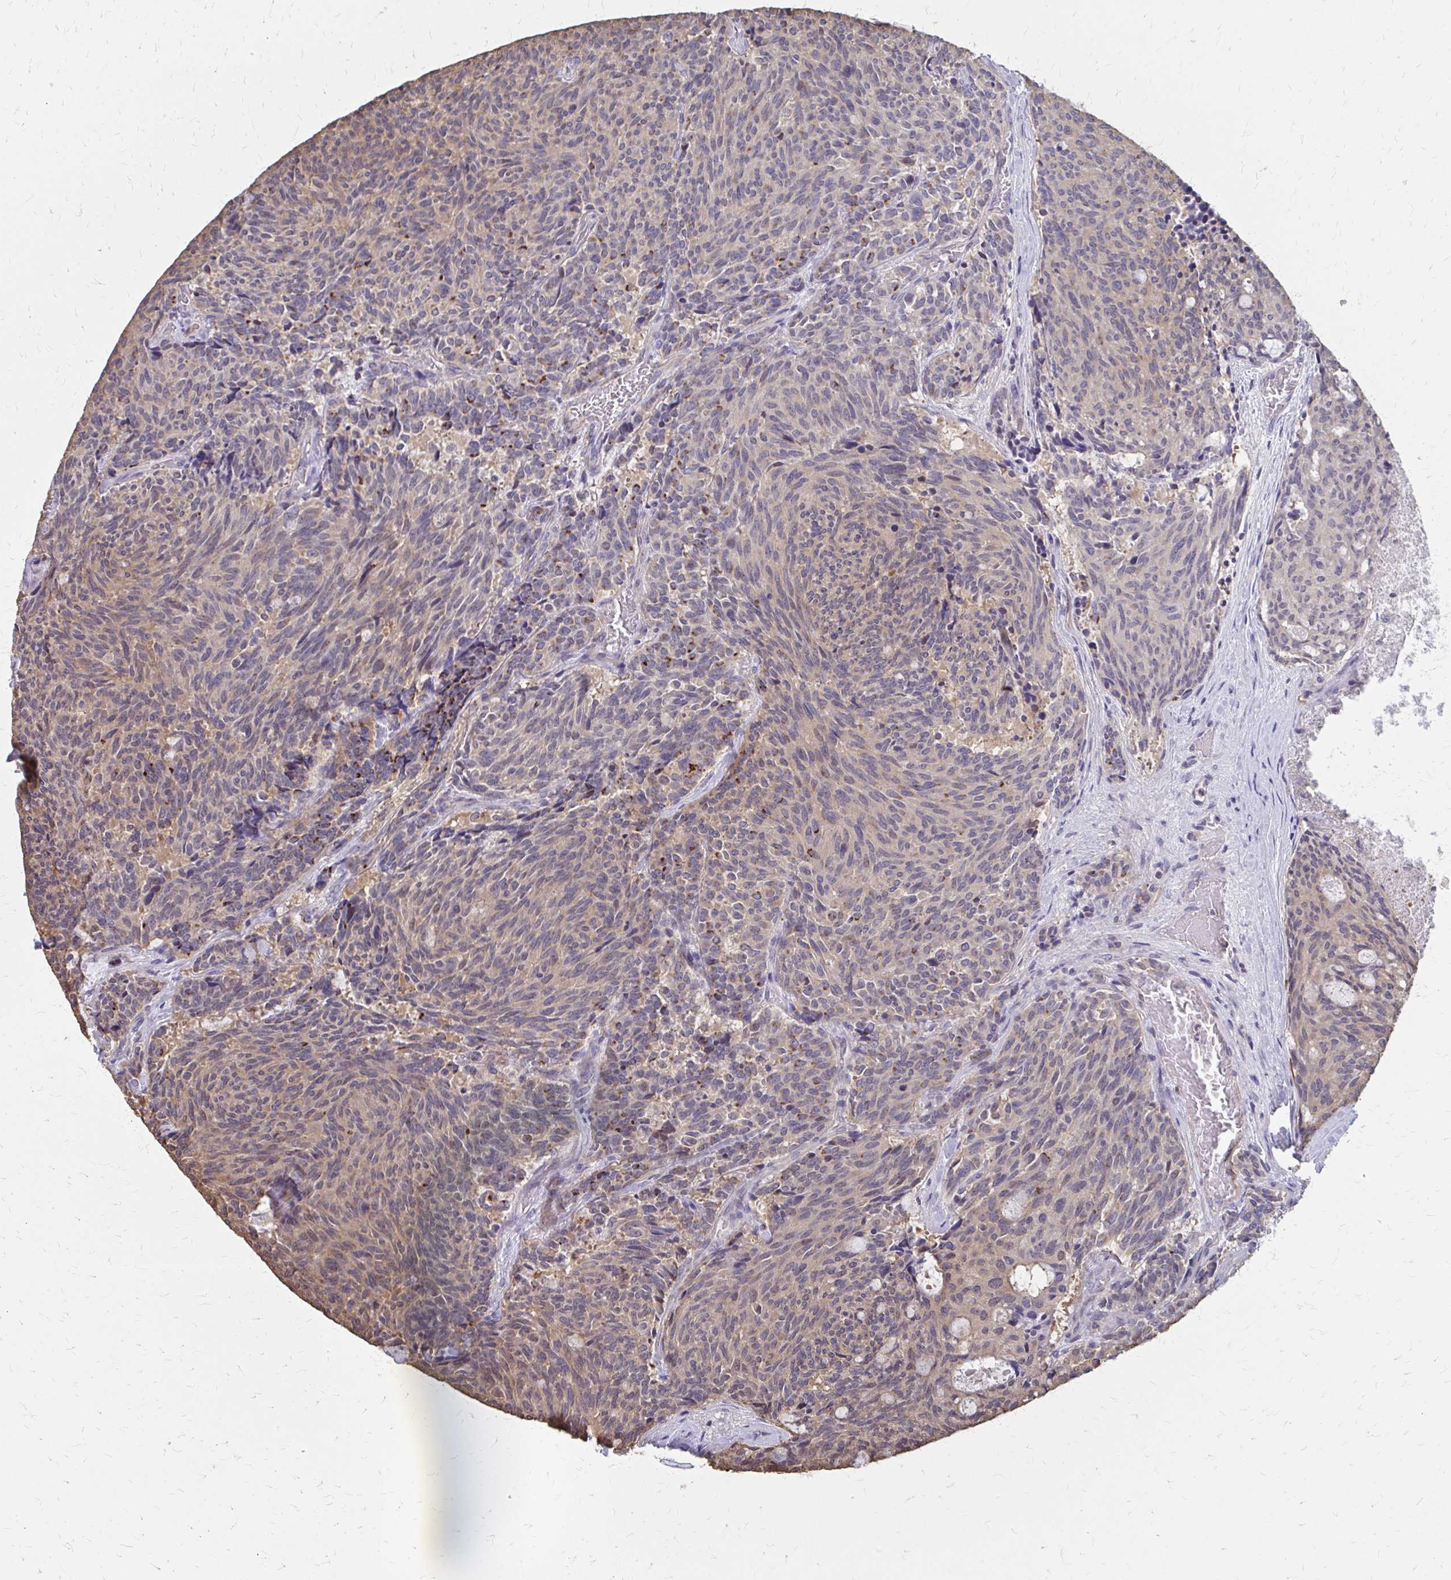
{"staining": {"intensity": "weak", "quantity": "25%-75%", "location": "cytoplasmic/membranous"}, "tissue": "carcinoid", "cell_type": "Tumor cells", "image_type": "cancer", "snomed": [{"axis": "morphology", "description": "Carcinoid, malignant, NOS"}, {"axis": "topography", "description": "Pancreas"}], "caption": "Tumor cells display low levels of weak cytoplasmic/membranous staining in approximately 25%-75% of cells in human carcinoid (malignant).", "gene": "IFI44L", "patient": {"sex": "female", "age": 54}}